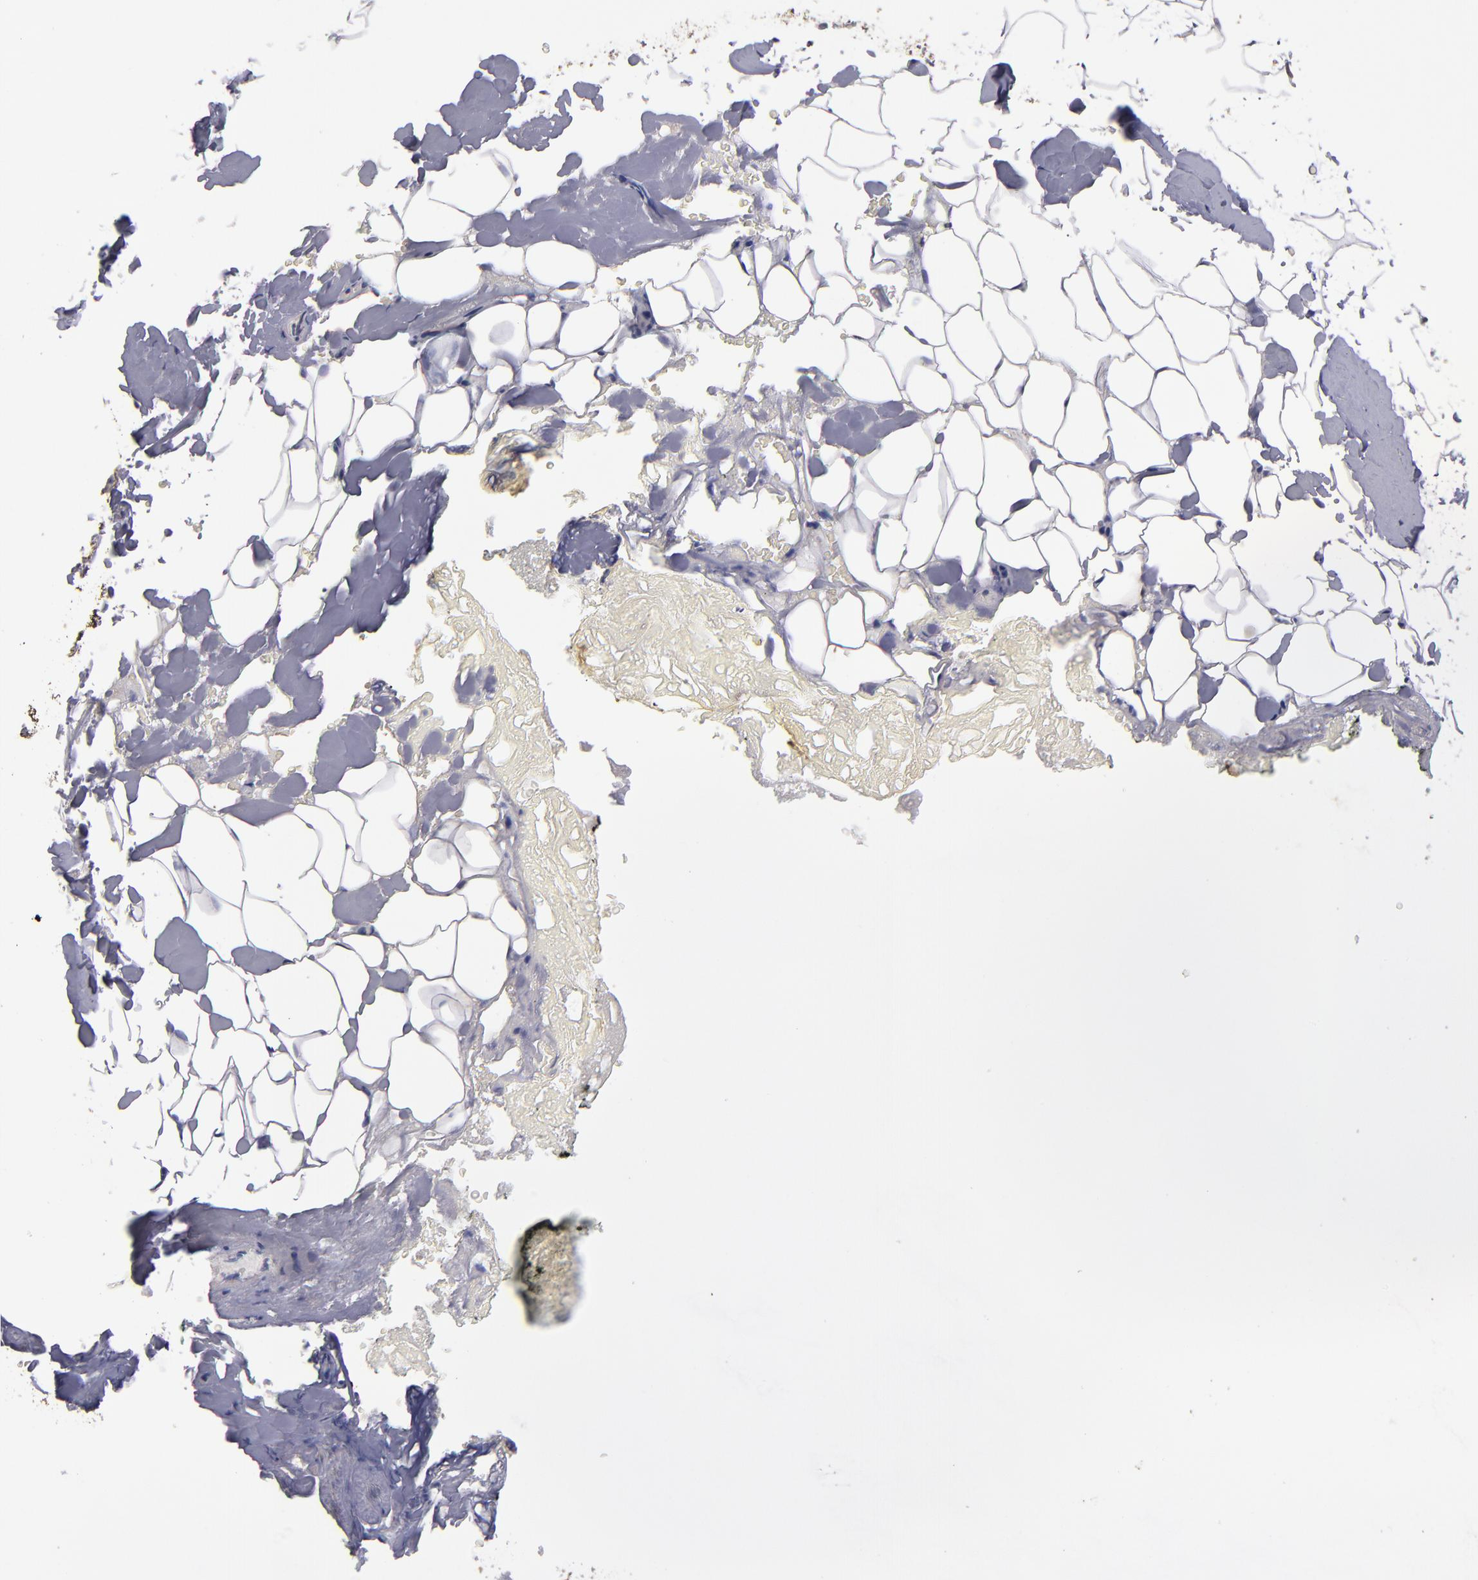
{"staining": {"intensity": "negative", "quantity": "none", "location": "none"}, "tissue": "breast", "cell_type": "Adipocytes", "image_type": "normal", "snomed": [{"axis": "morphology", "description": "Normal tissue, NOS"}, {"axis": "topography", "description": "Breast"}, {"axis": "topography", "description": "Soft tissue"}], "caption": "This is a photomicrograph of immunohistochemistry (IHC) staining of normal breast, which shows no expression in adipocytes.", "gene": "NF2", "patient": {"sex": "female", "age": 75}}